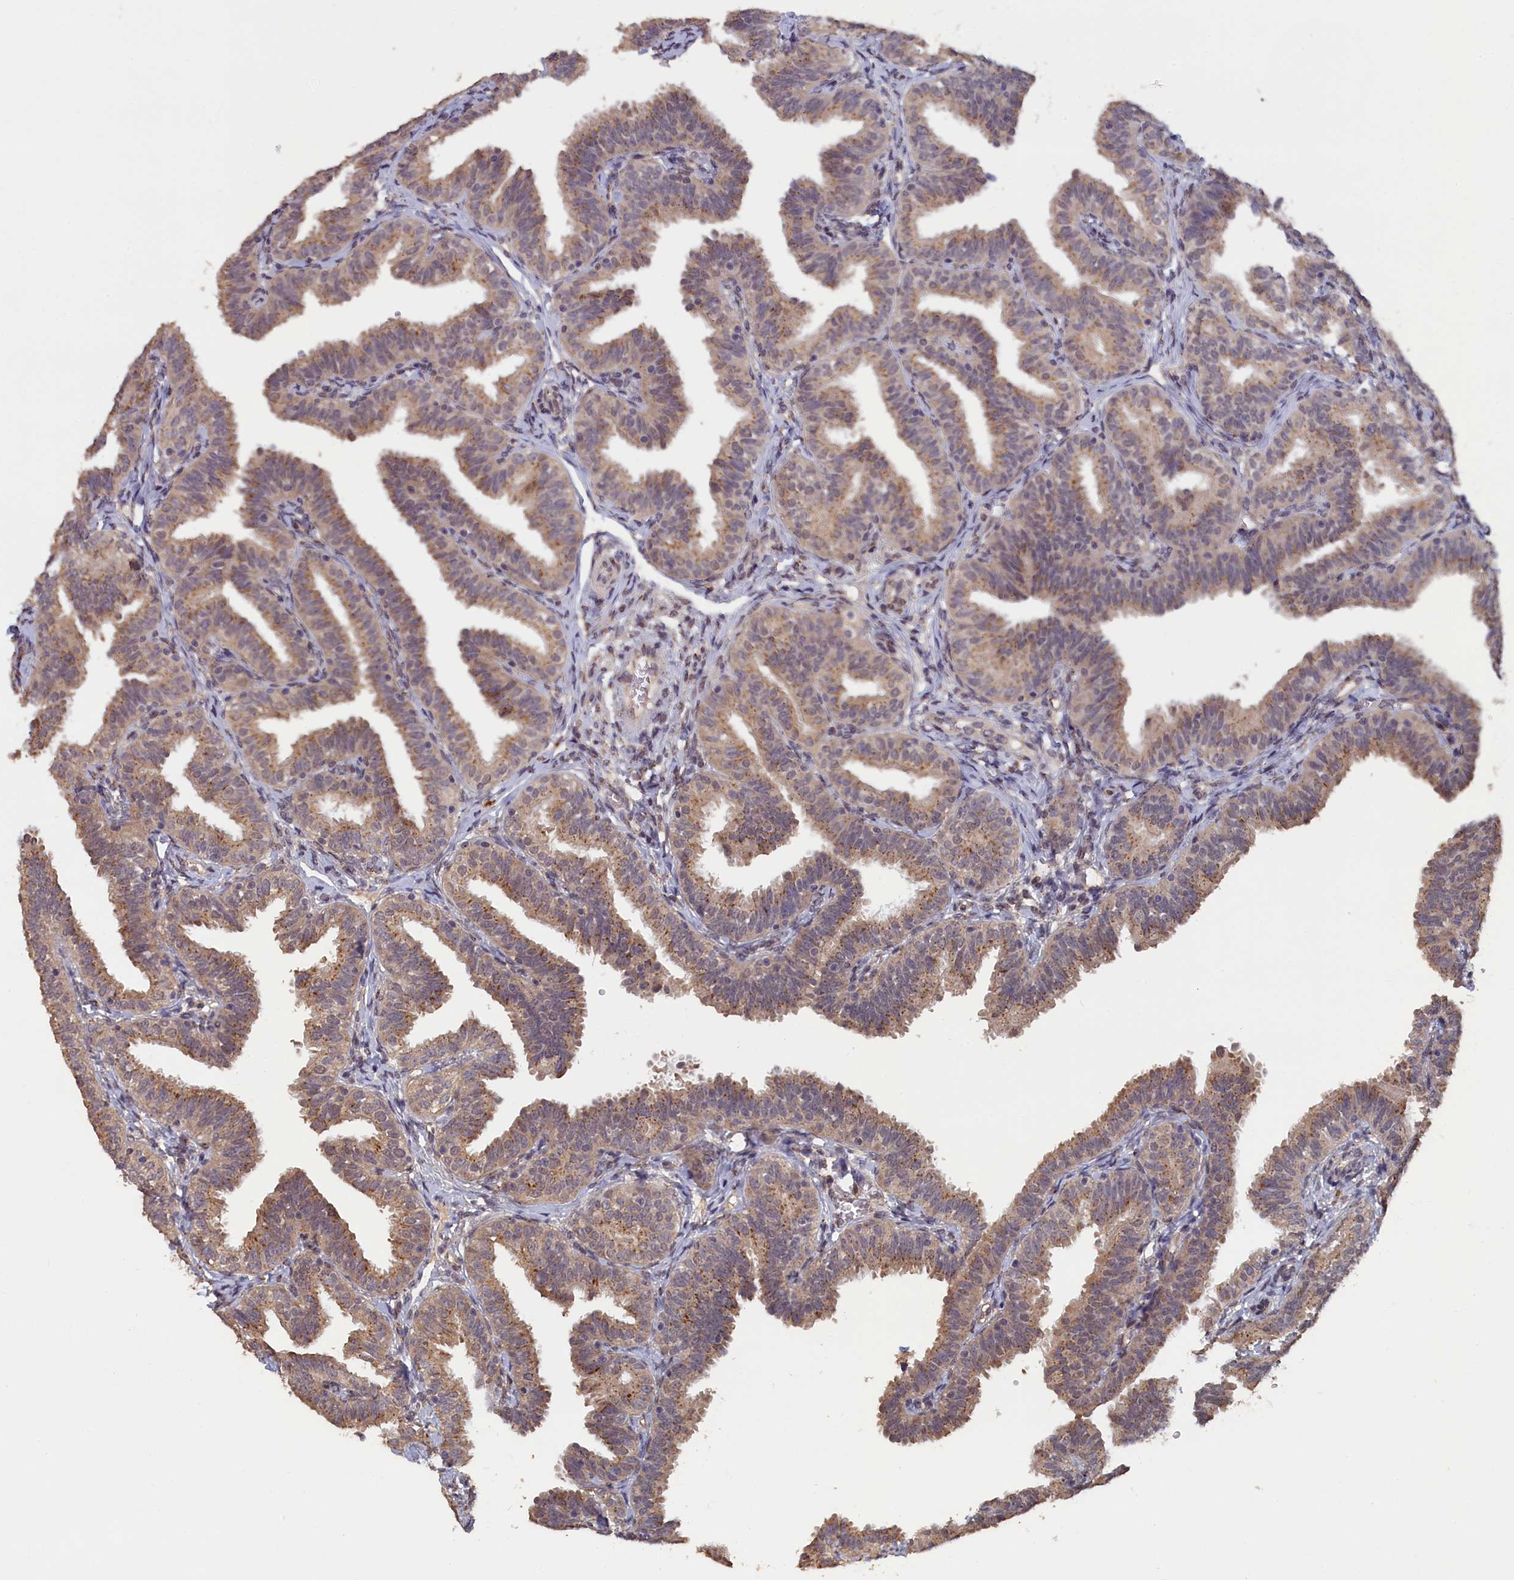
{"staining": {"intensity": "moderate", "quantity": ">75%", "location": "cytoplasmic/membranous"}, "tissue": "fallopian tube", "cell_type": "Glandular cells", "image_type": "normal", "snomed": [{"axis": "morphology", "description": "Normal tissue, NOS"}, {"axis": "topography", "description": "Fallopian tube"}], "caption": "Immunohistochemical staining of normal human fallopian tube reveals >75% levels of moderate cytoplasmic/membranous protein expression in about >75% of glandular cells. (Brightfield microscopy of DAB IHC at high magnification).", "gene": "PIGQ", "patient": {"sex": "female", "age": 35}}